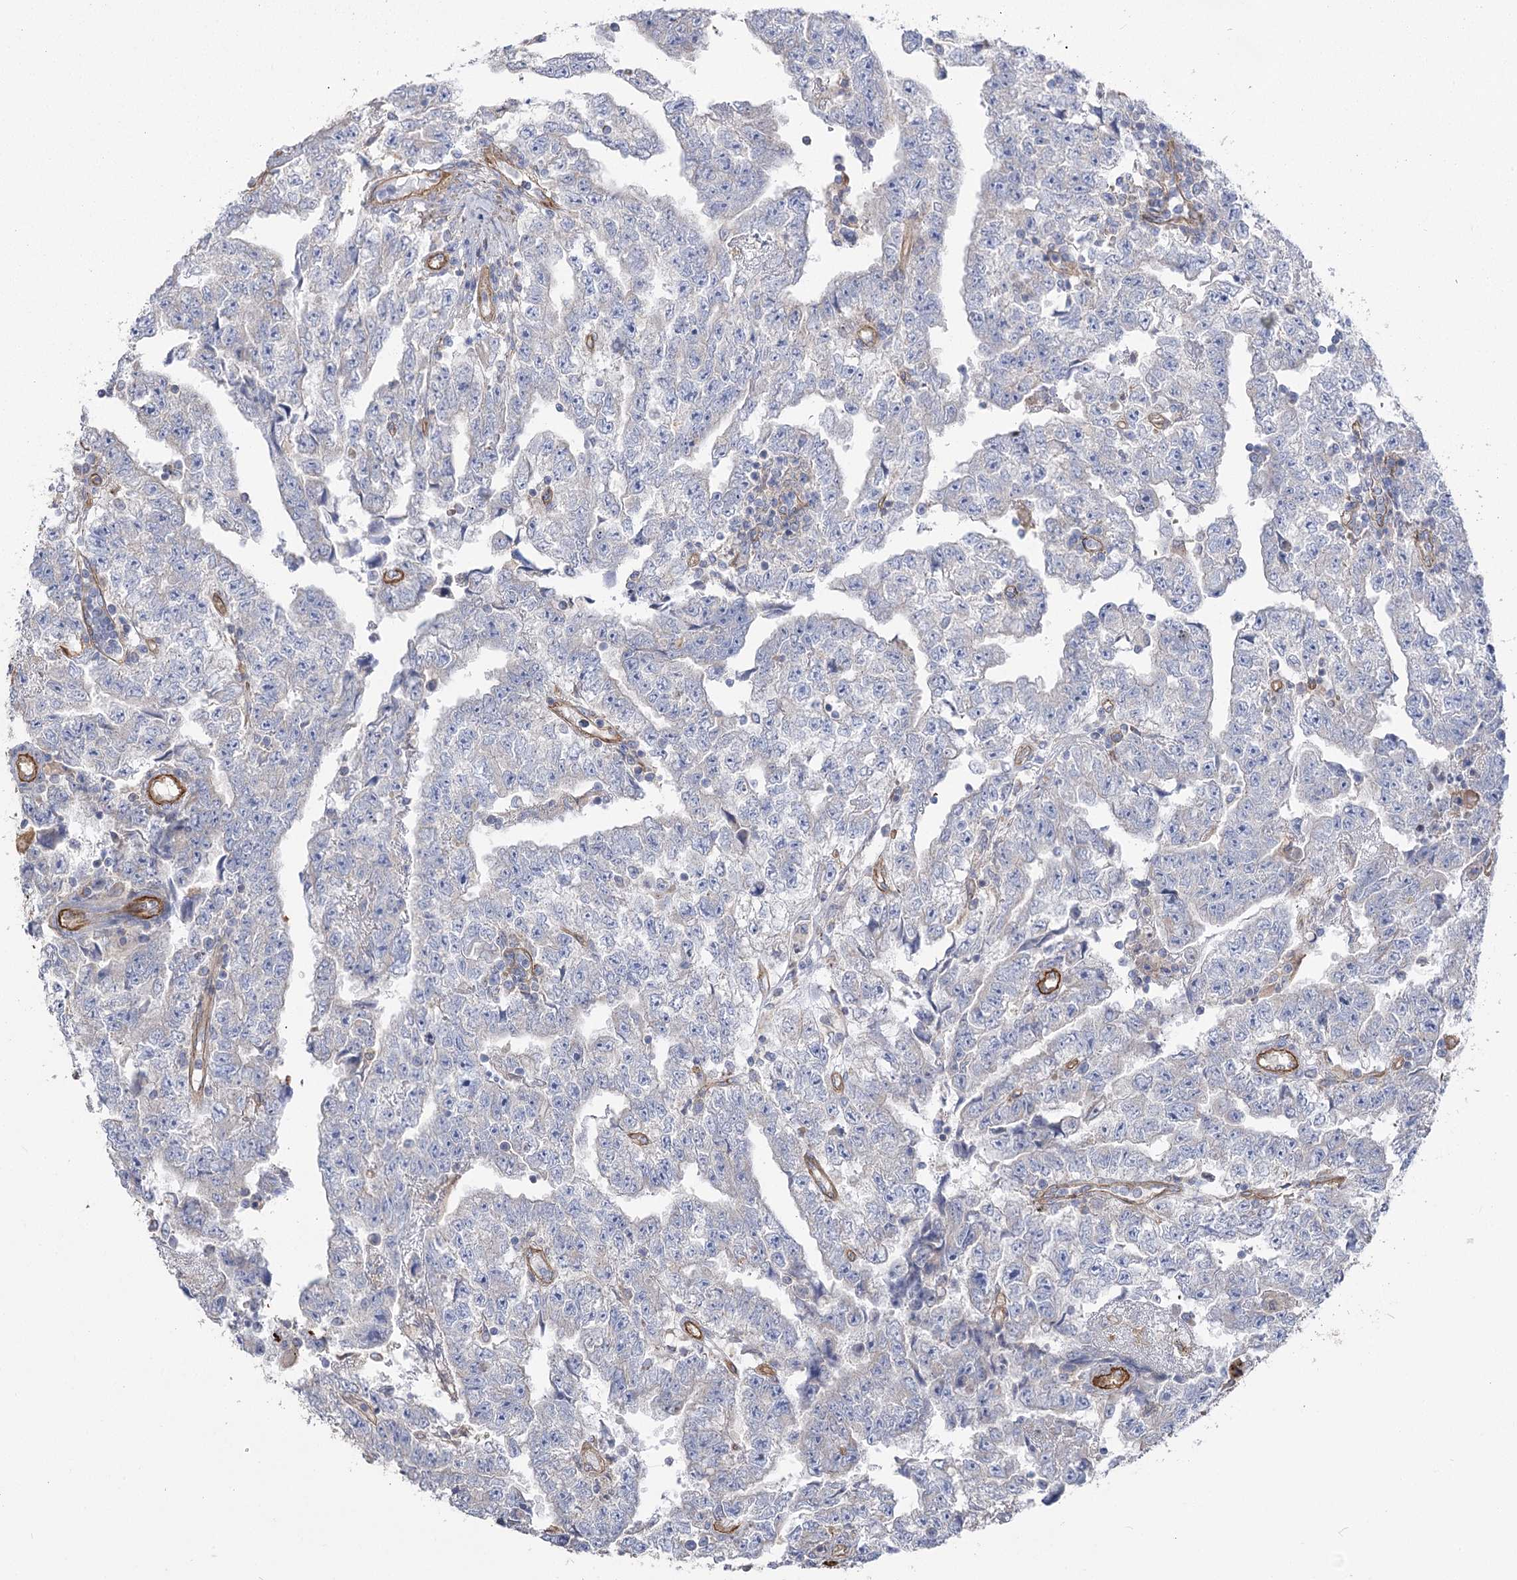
{"staining": {"intensity": "negative", "quantity": "none", "location": "none"}, "tissue": "testis cancer", "cell_type": "Tumor cells", "image_type": "cancer", "snomed": [{"axis": "morphology", "description": "Carcinoma, Embryonal, NOS"}, {"axis": "topography", "description": "Testis"}], "caption": "This image is of testis embryonal carcinoma stained with immunohistochemistry (IHC) to label a protein in brown with the nuclei are counter-stained blue. There is no staining in tumor cells. Nuclei are stained in blue.", "gene": "RMDN2", "patient": {"sex": "male", "age": 25}}